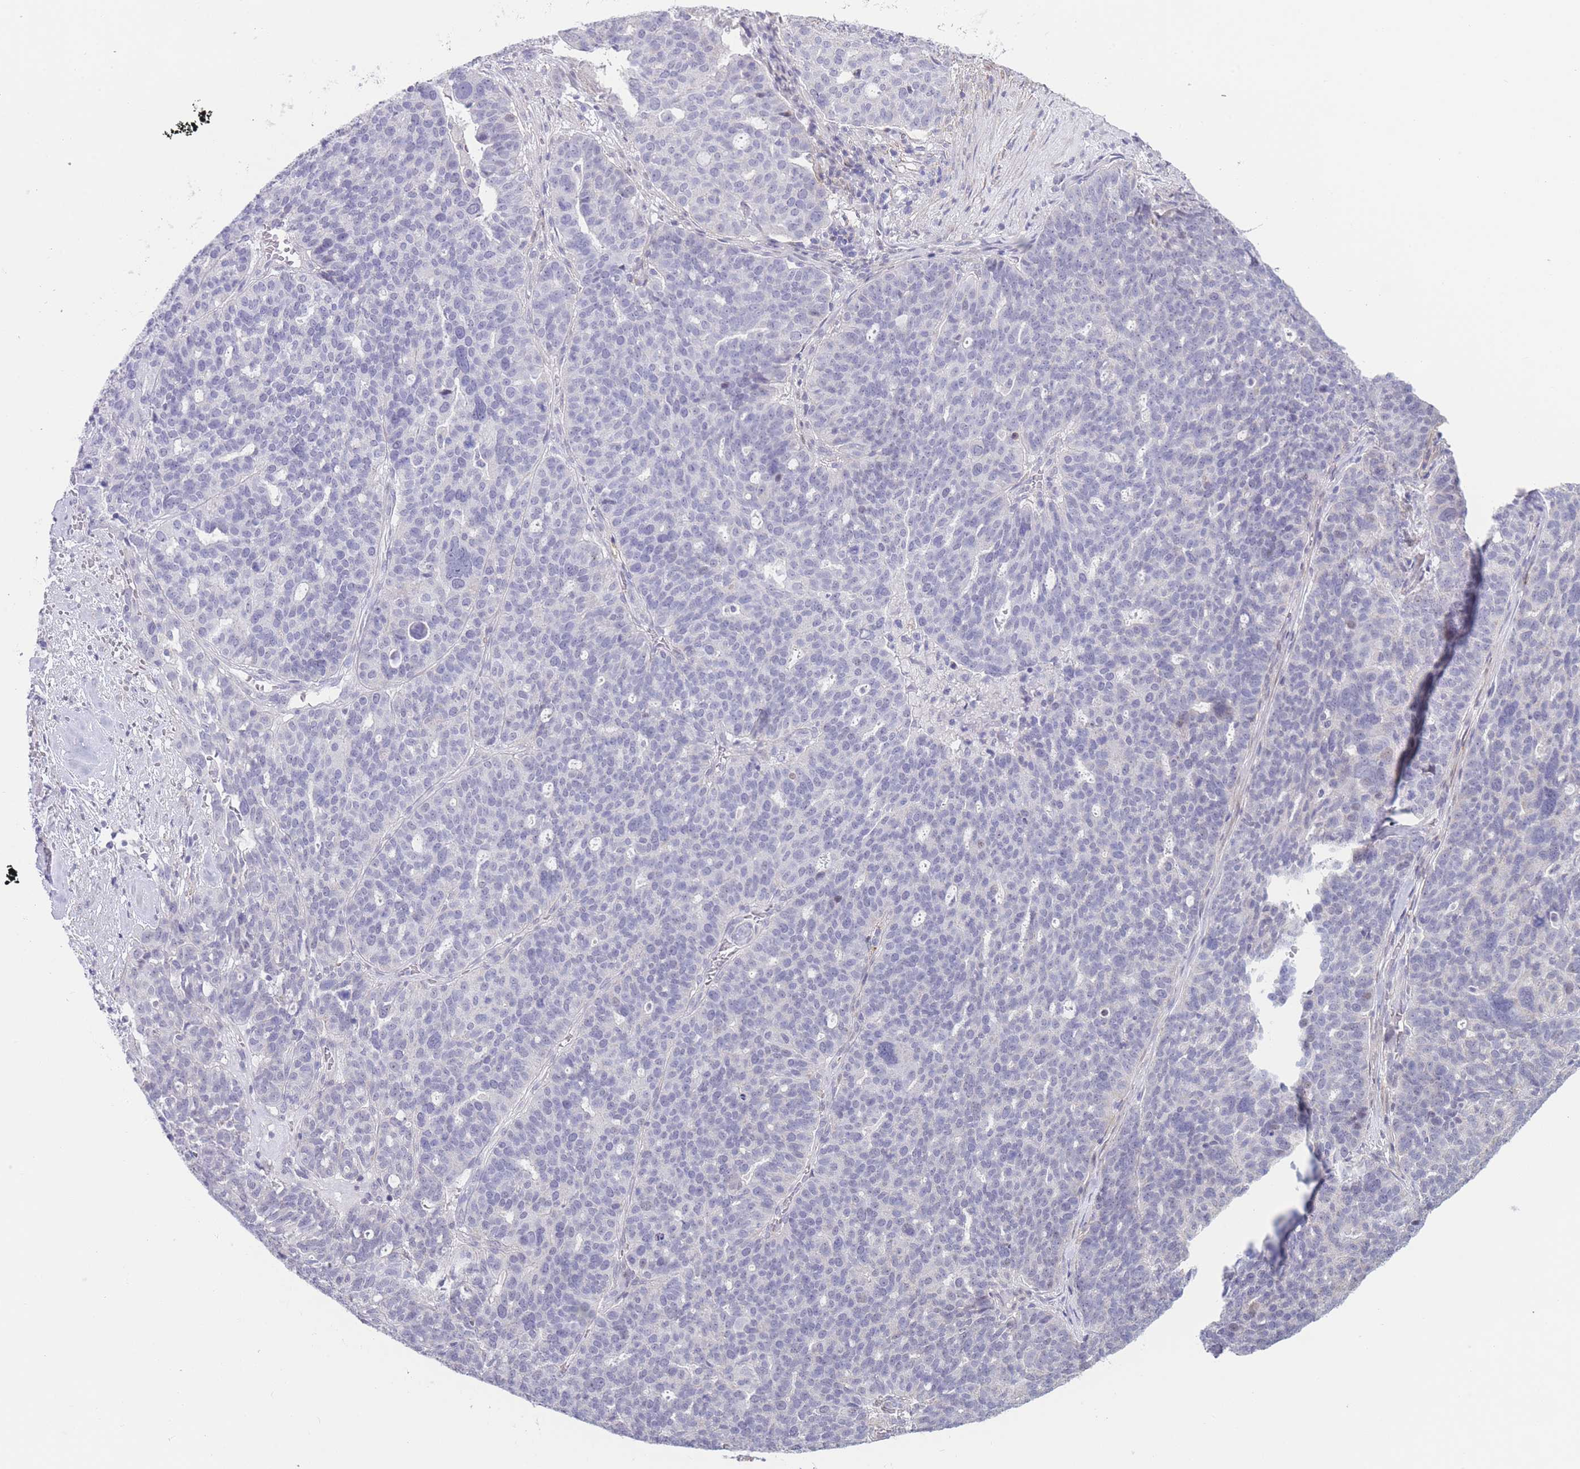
{"staining": {"intensity": "negative", "quantity": "none", "location": "none"}, "tissue": "ovarian cancer", "cell_type": "Tumor cells", "image_type": "cancer", "snomed": [{"axis": "morphology", "description": "Cystadenocarcinoma, serous, NOS"}, {"axis": "topography", "description": "Ovary"}], "caption": "IHC of ovarian cancer (serous cystadenocarcinoma) reveals no staining in tumor cells.", "gene": "ASAP3", "patient": {"sex": "female", "age": 59}}